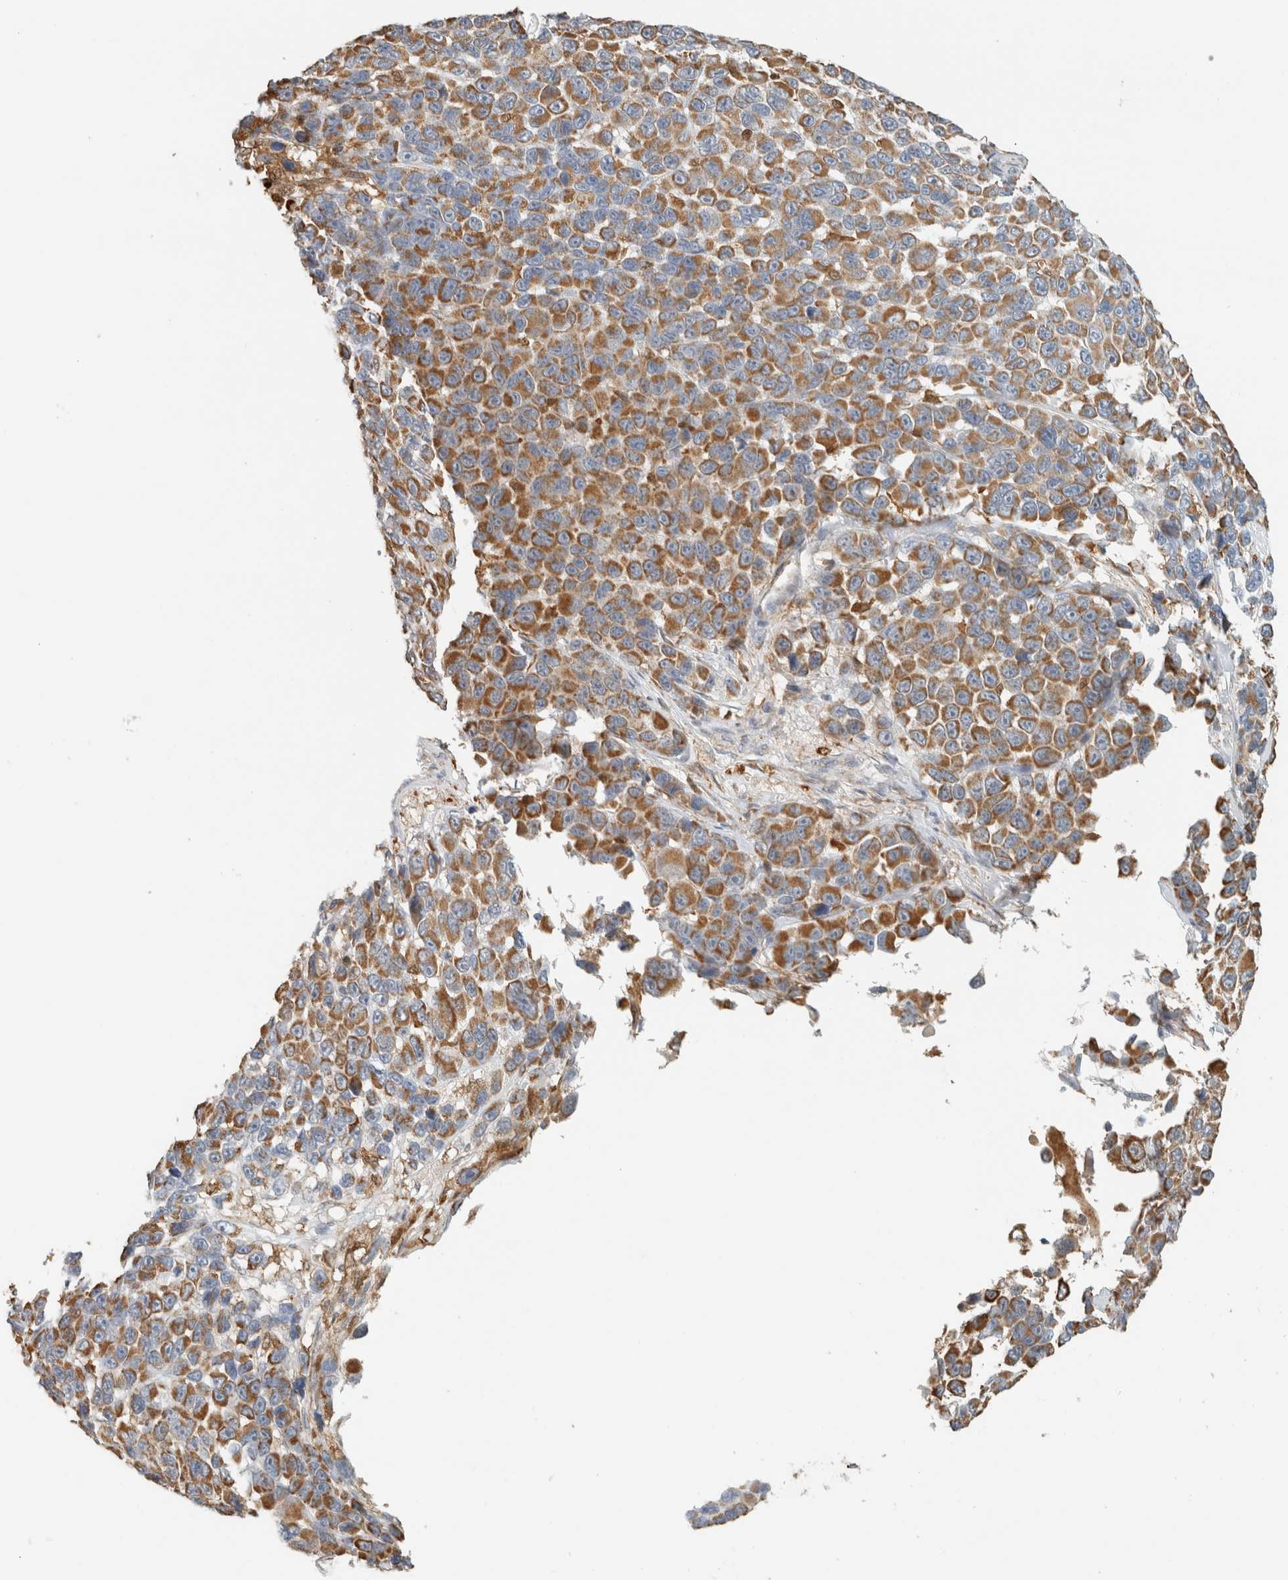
{"staining": {"intensity": "moderate", "quantity": ">75%", "location": "cytoplasmic/membranous"}, "tissue": "melanoma", "cell_type": "Tumor cells", "image_type": "cancer", "snomed": [{"axis": "morphology", "description": "Malignant melanoma, NOS"}, {"axis": "topography", "description": "Skin"}], "caption": "Moderate cytoplasmic/membranous staining is seen in about >75% of tumor cells in malignant melanoma.", "gene": "CAPG", "patient": {"sex": "male", "age": 53}}